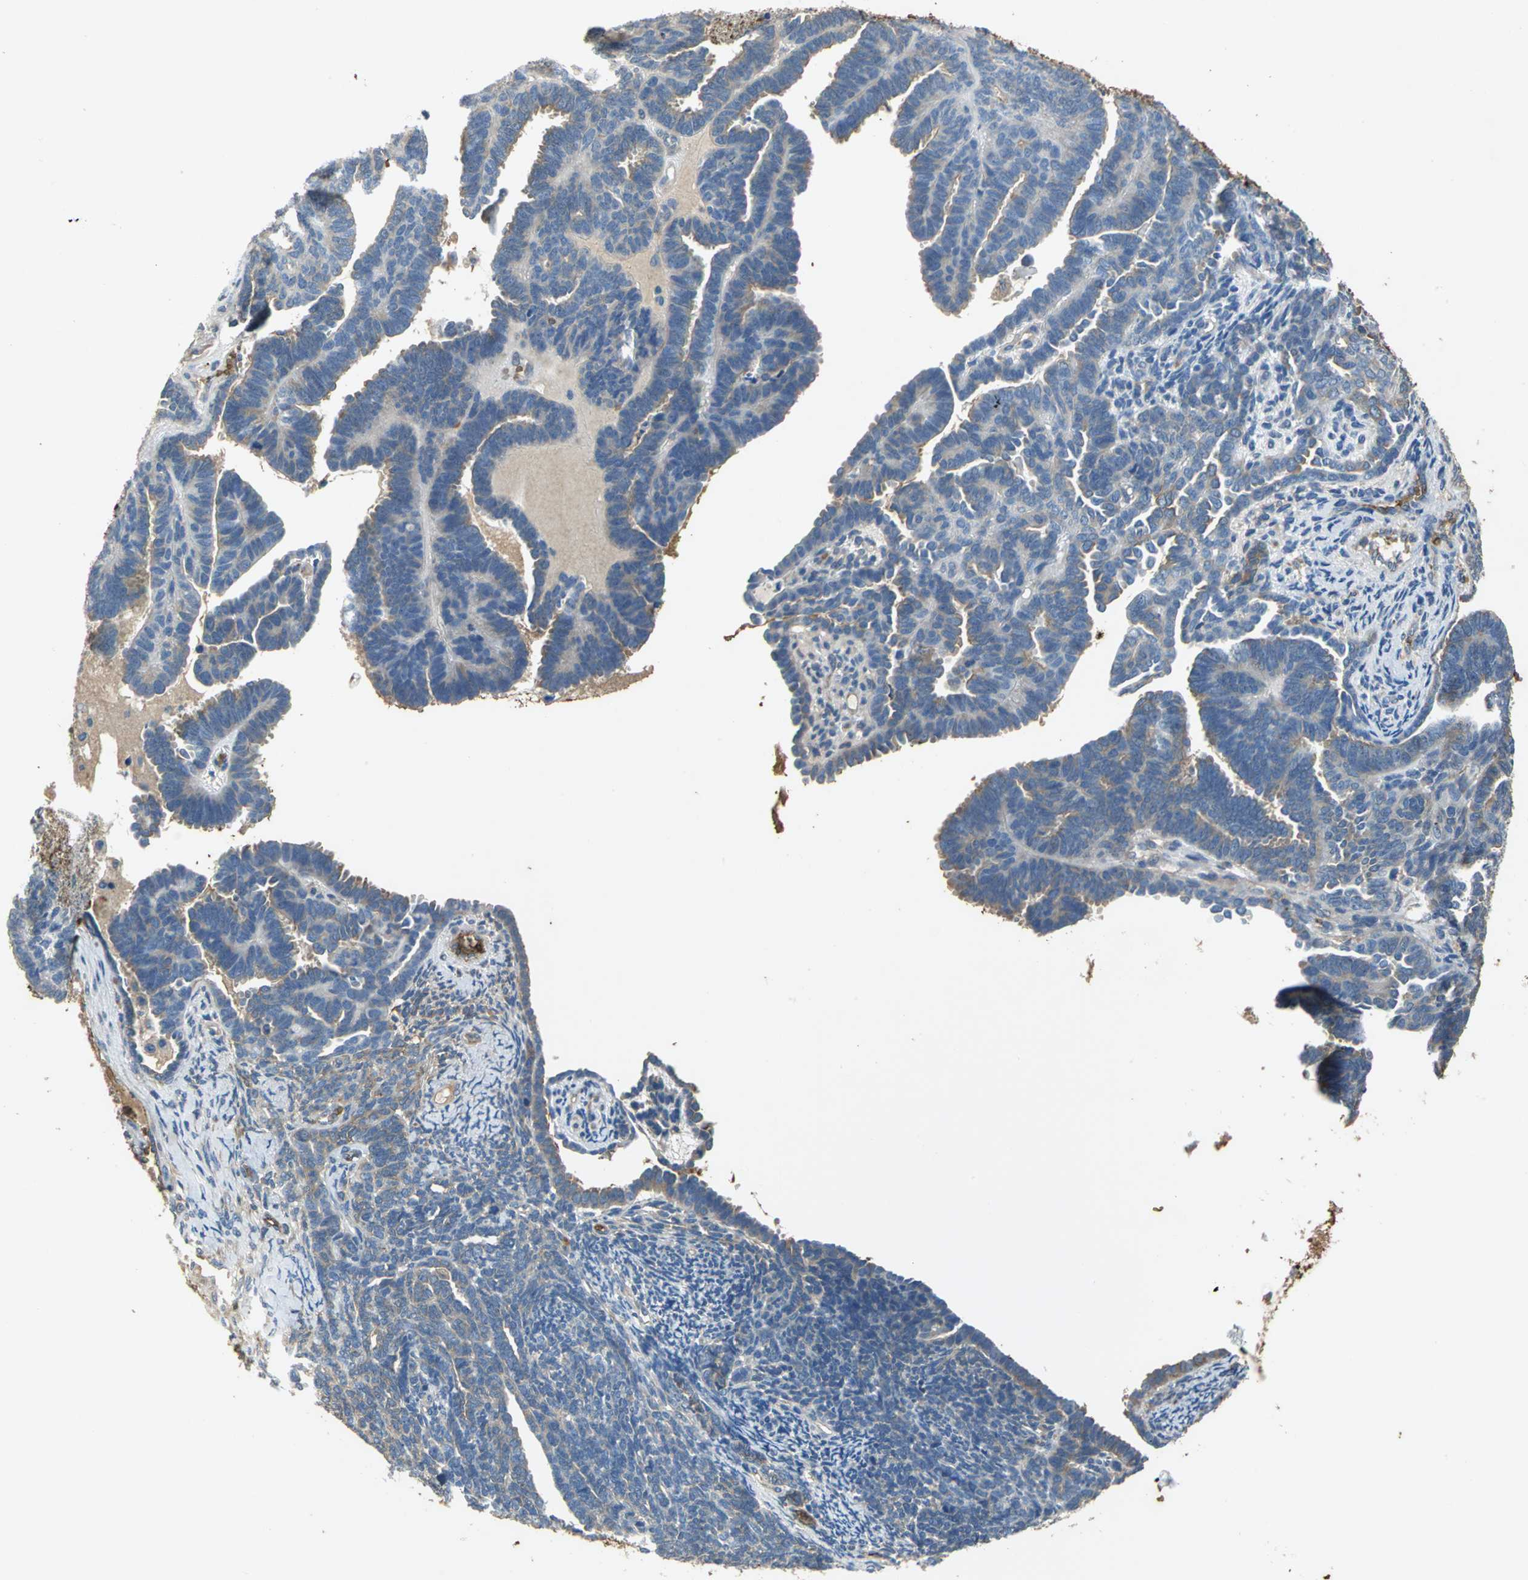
{"staining": {"intensity": "moderate", "quantity": "<25%", "location": "cytoplasmic/membranous"}, "tissue": "endometrial cancer", "cell_type": "Tumor cells", "image_type": "cancer", "snomed": [{"axis": "morphology", "description": "Neoplasm, malignant, NOS"}, {"axis": "topography", "description": "Endometrium"}], "caption": "DAB immunohistochemical staining of human neoplasm (malignant) (endometrial) demonstrates moderate cytoplasmic/membranous protein staining in approximately <25% of tumor cells. (Stains: DAB (3,3'-diaminobenzidine) in brown, nuclei in blue, Microscopy: brightfield microscopy at high magnification).", "gene": "TREM1", "patient": {"sex": "female", "age": 74}}